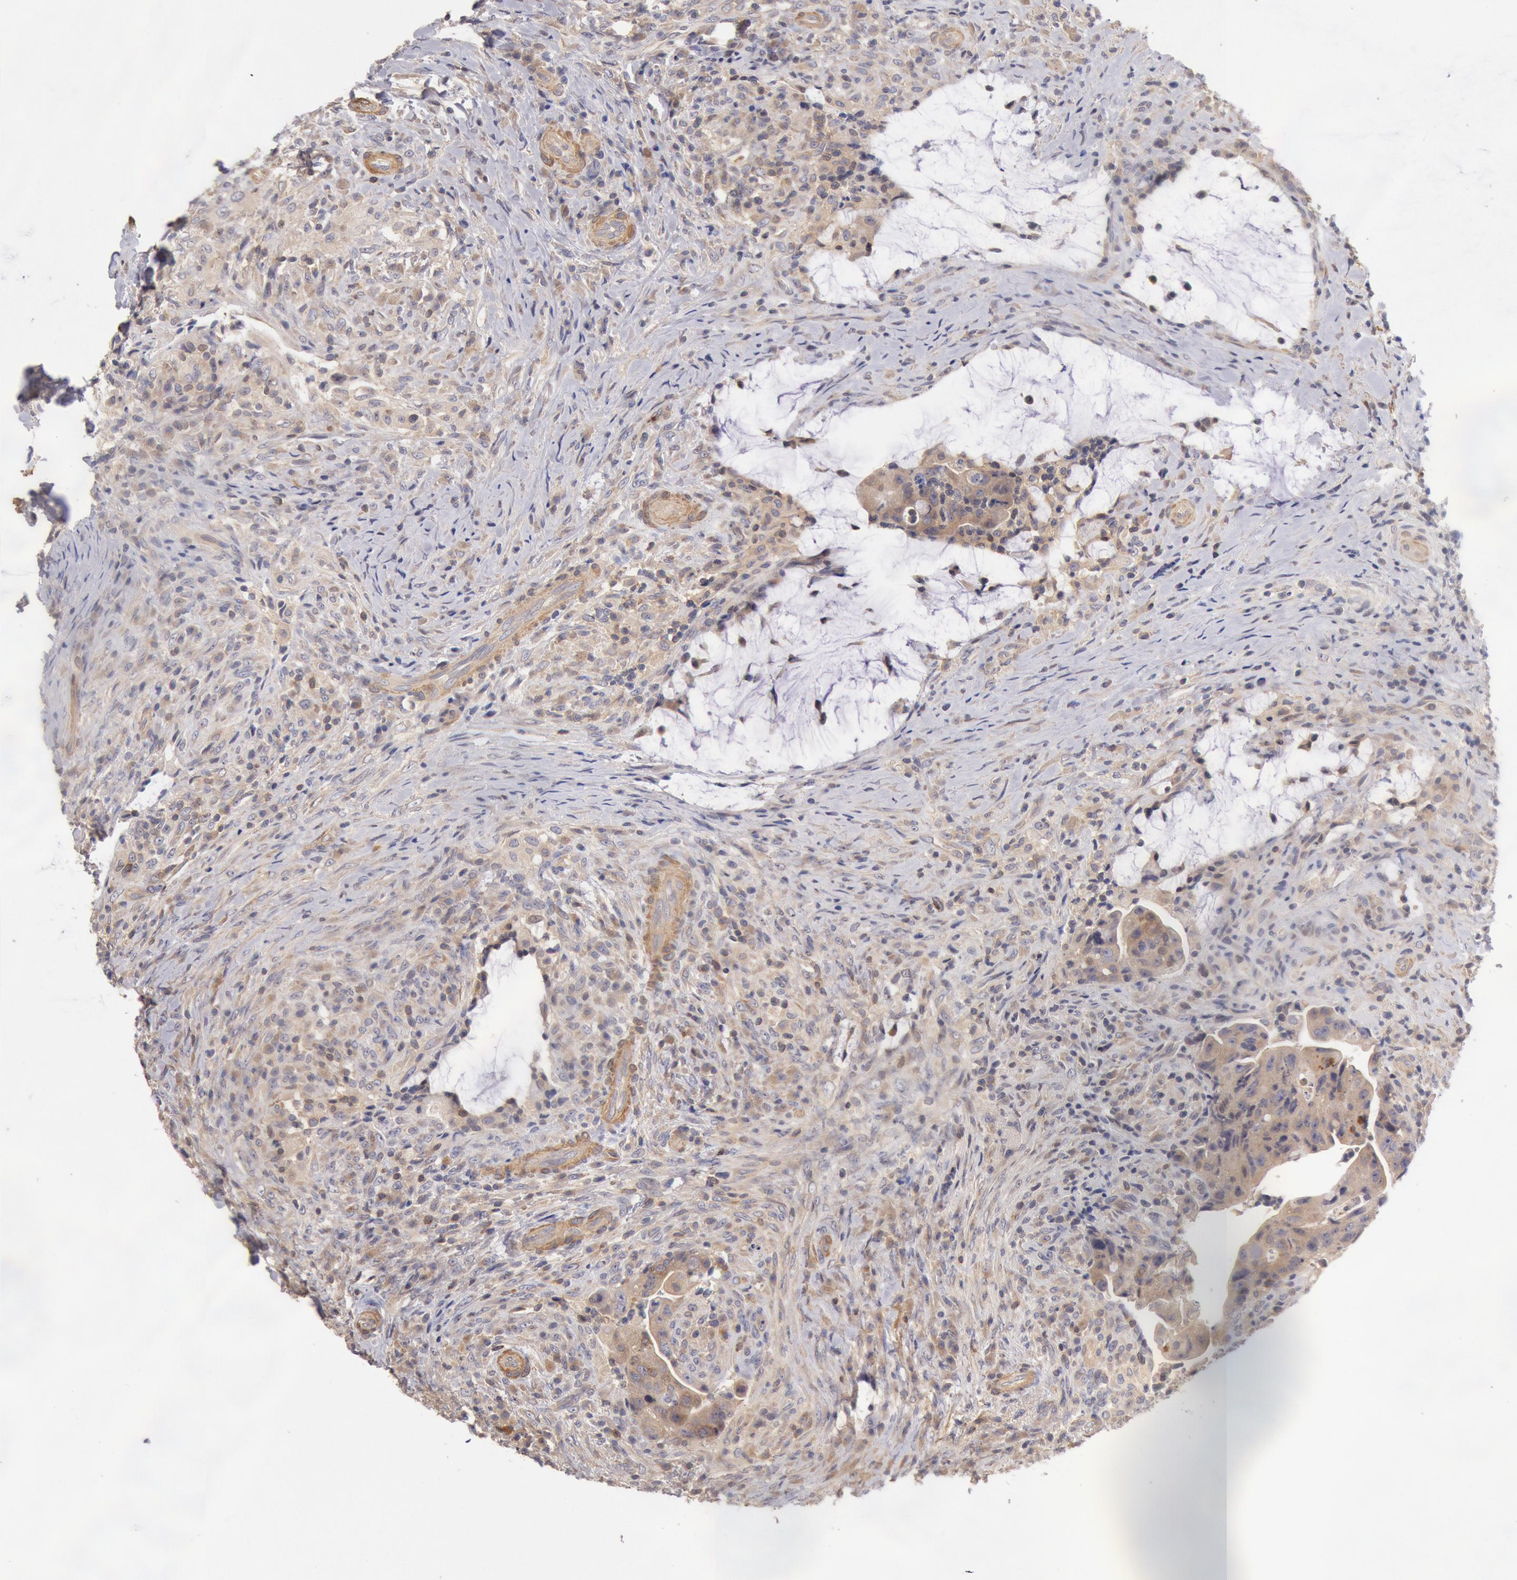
{"staining": {"intensity": "moderate", "quantity": ">75%", "location": "cytoplasmic/membranous"}, "tissue": "colorectal cancer", "cell_type": "Tumor cells", "image_type": "cancer", "snomed": [{"axis": "morphology", "description": "Adenocarcinoma, NOS"}, {"axis": "topography", "description": "Rectum"}], "caption": "Immunohistochemistry (DAB (3,3'-diaminobenzidine)) staining of colorectal cancer (adenocarcinoma) demonstrates moderate cytoplasmic/membranous protein positivity in approximately >75% of tumor cells. The staining is performed using DAB (3,3'-diaminobenzidine) brown chromogen to label protein expression. The nuclei are counter-stained blue using hematoxylin.", "gene": "TMED8", "patient": {"sex": "female", "age": 71}}